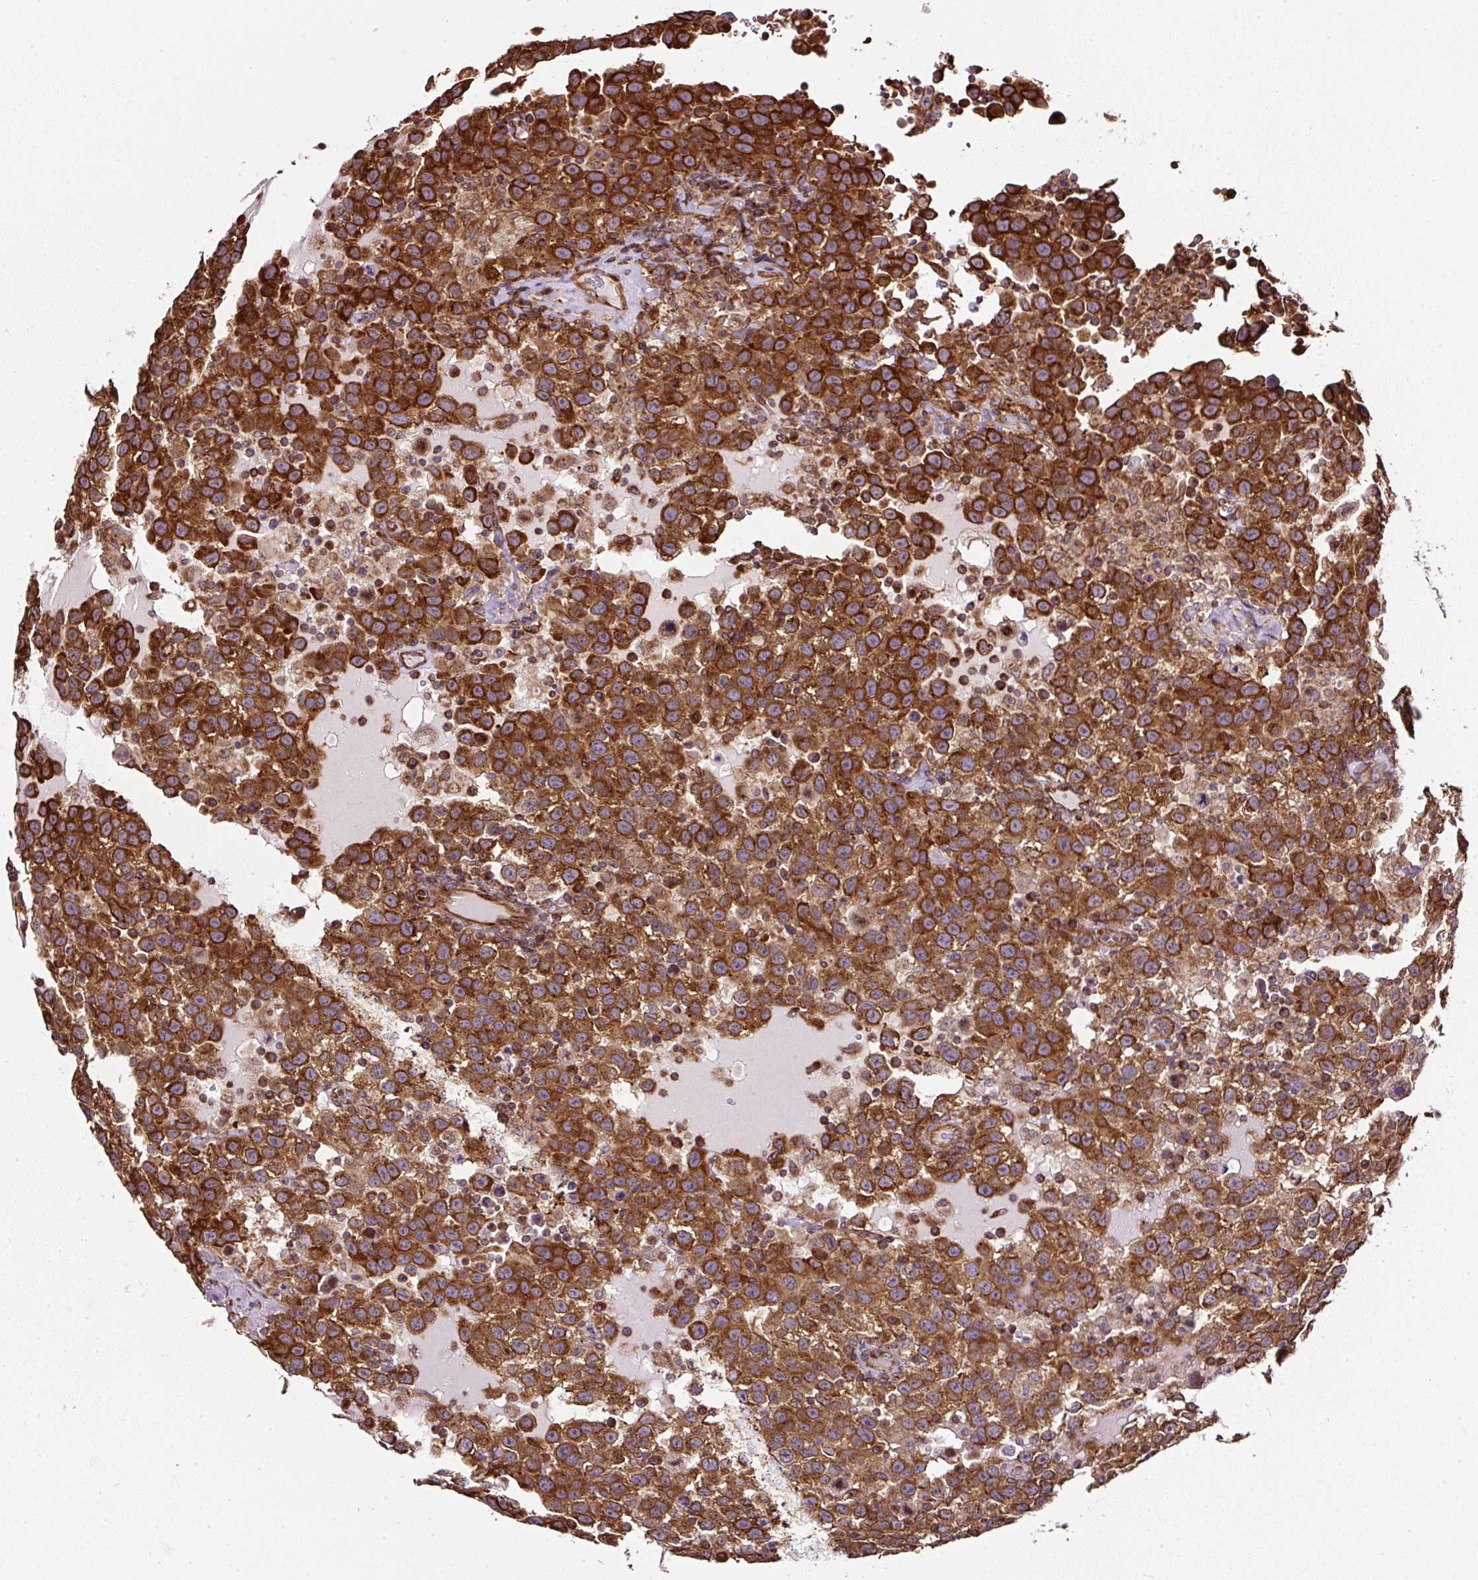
{"staining": {"intensity": "strong", "quantity": ">75%", "location": "cytoplasmic/membranous"}, "tissue": "testis cancer", "cell_type": "Tumor cells", "image_type": "cancer", "snomed": [{"axis": "morphology", "description": "Seminoma, NOS"}, {"axis": "topography", "description": "Testis"}], "caption": "Immunohistochemical staining of testis cancer (seminoma) reveals high levels of strong cytoplasmic/membranous protein staining in about >75% of tumor cells. (IHC, brightfield microscopy, high magnification).", "gene": "KDM4E", "patient": {"sex": "male", "age": 41}}